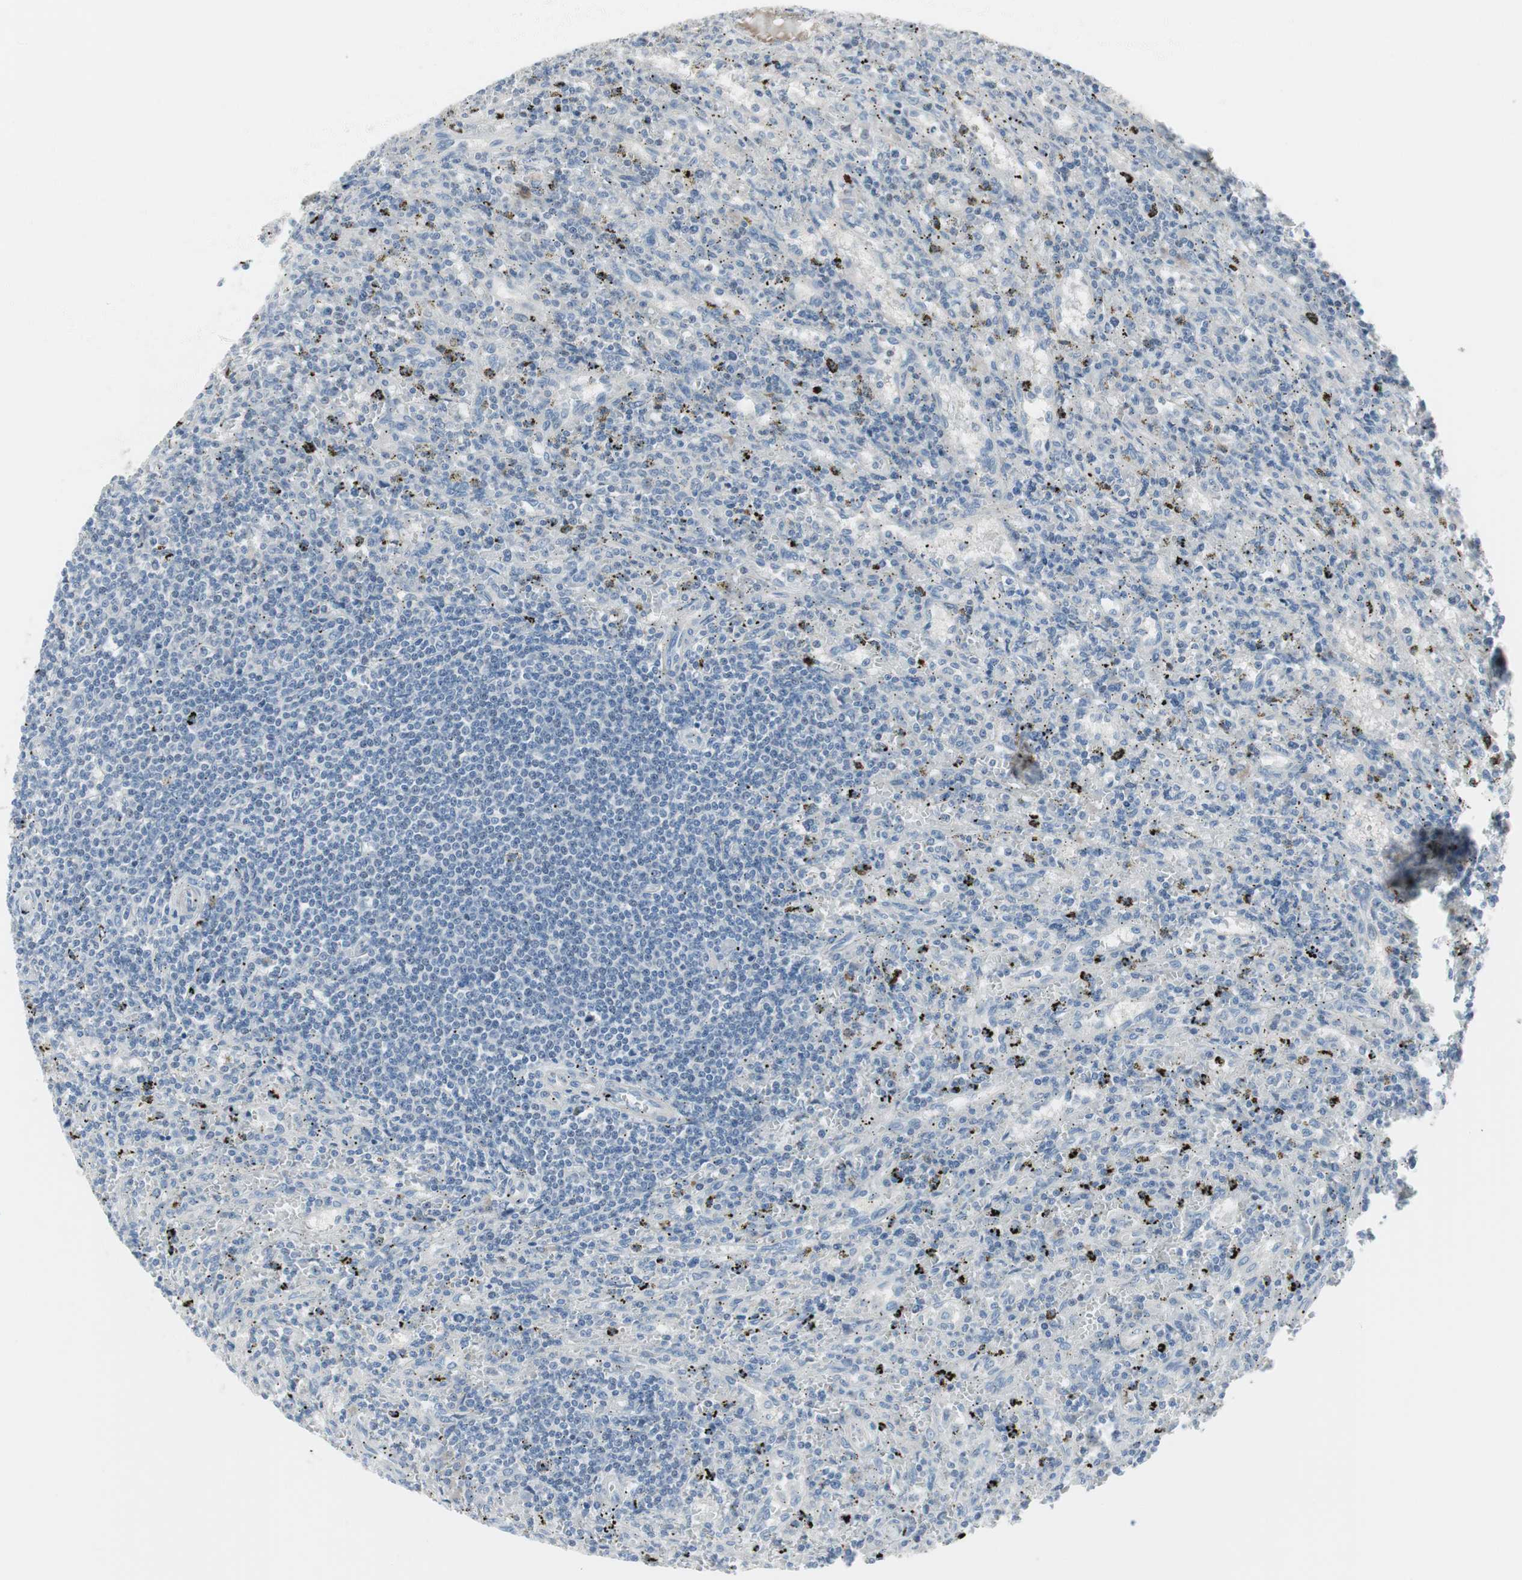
{"staining": {"intensity": "negative", "quantity": "none", "location": "none"}, "tissue": "lymphoma", "cell_type": "Tumor cells", "image_type": "cancer", "snomed": [{"axis": "morphology", "description": "Malignant lymphoma, non-Hodgkin's type, Low grade"}, {"axis": "topography", "description": "Spleen"}], "caption": "Tumor cells show no significant expression in low-grade malignant lymphoma, non-Hodgkin's type. (DAB immunohistochemistry (IHC) visualized using brightfield microscopy, high magnification).", "gene": "PIGR", "patient": {"sex": "male", "age": 76}}